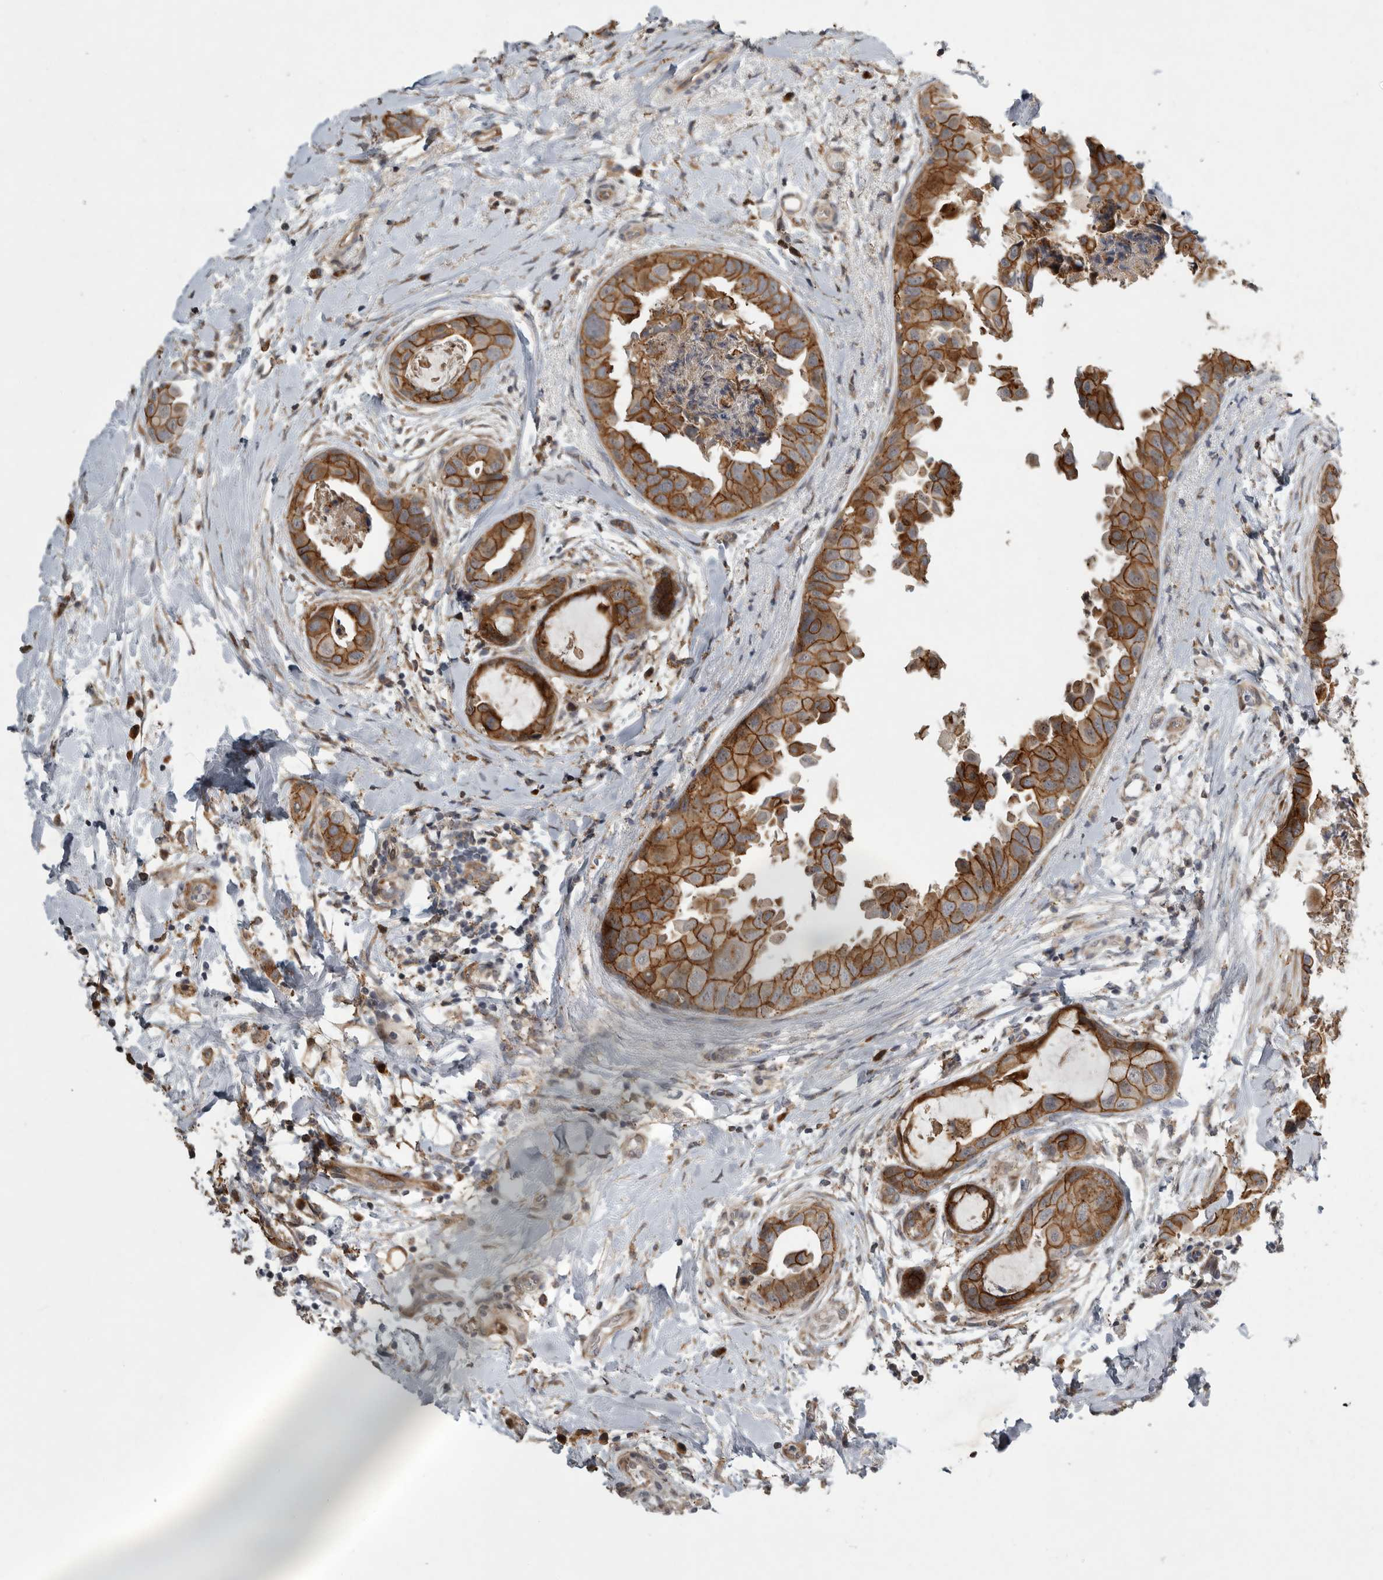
{"staining": {"intensity": "moderate", "quantity": ">75%", "location": "cytoplasmic/membranous"}, "tissue": "breast cancer", "cell_type": "Tumor cells", "image_type": "cancer", "snomed": [{"axis": "morphology", "description": "Duct carcinoma"}, {"axis": "topography", "description": "Breast"}], "caption": "DAB (3,3'-diaminobenzidine) immunohistochemical staining of breast intraductal carcinoma shows moderate cytoplasmic/membranous protein positivity in approximately >75% of tumor cells.", "gene": "MPDZ", "patient": {"sex": "female", "age": 40}}